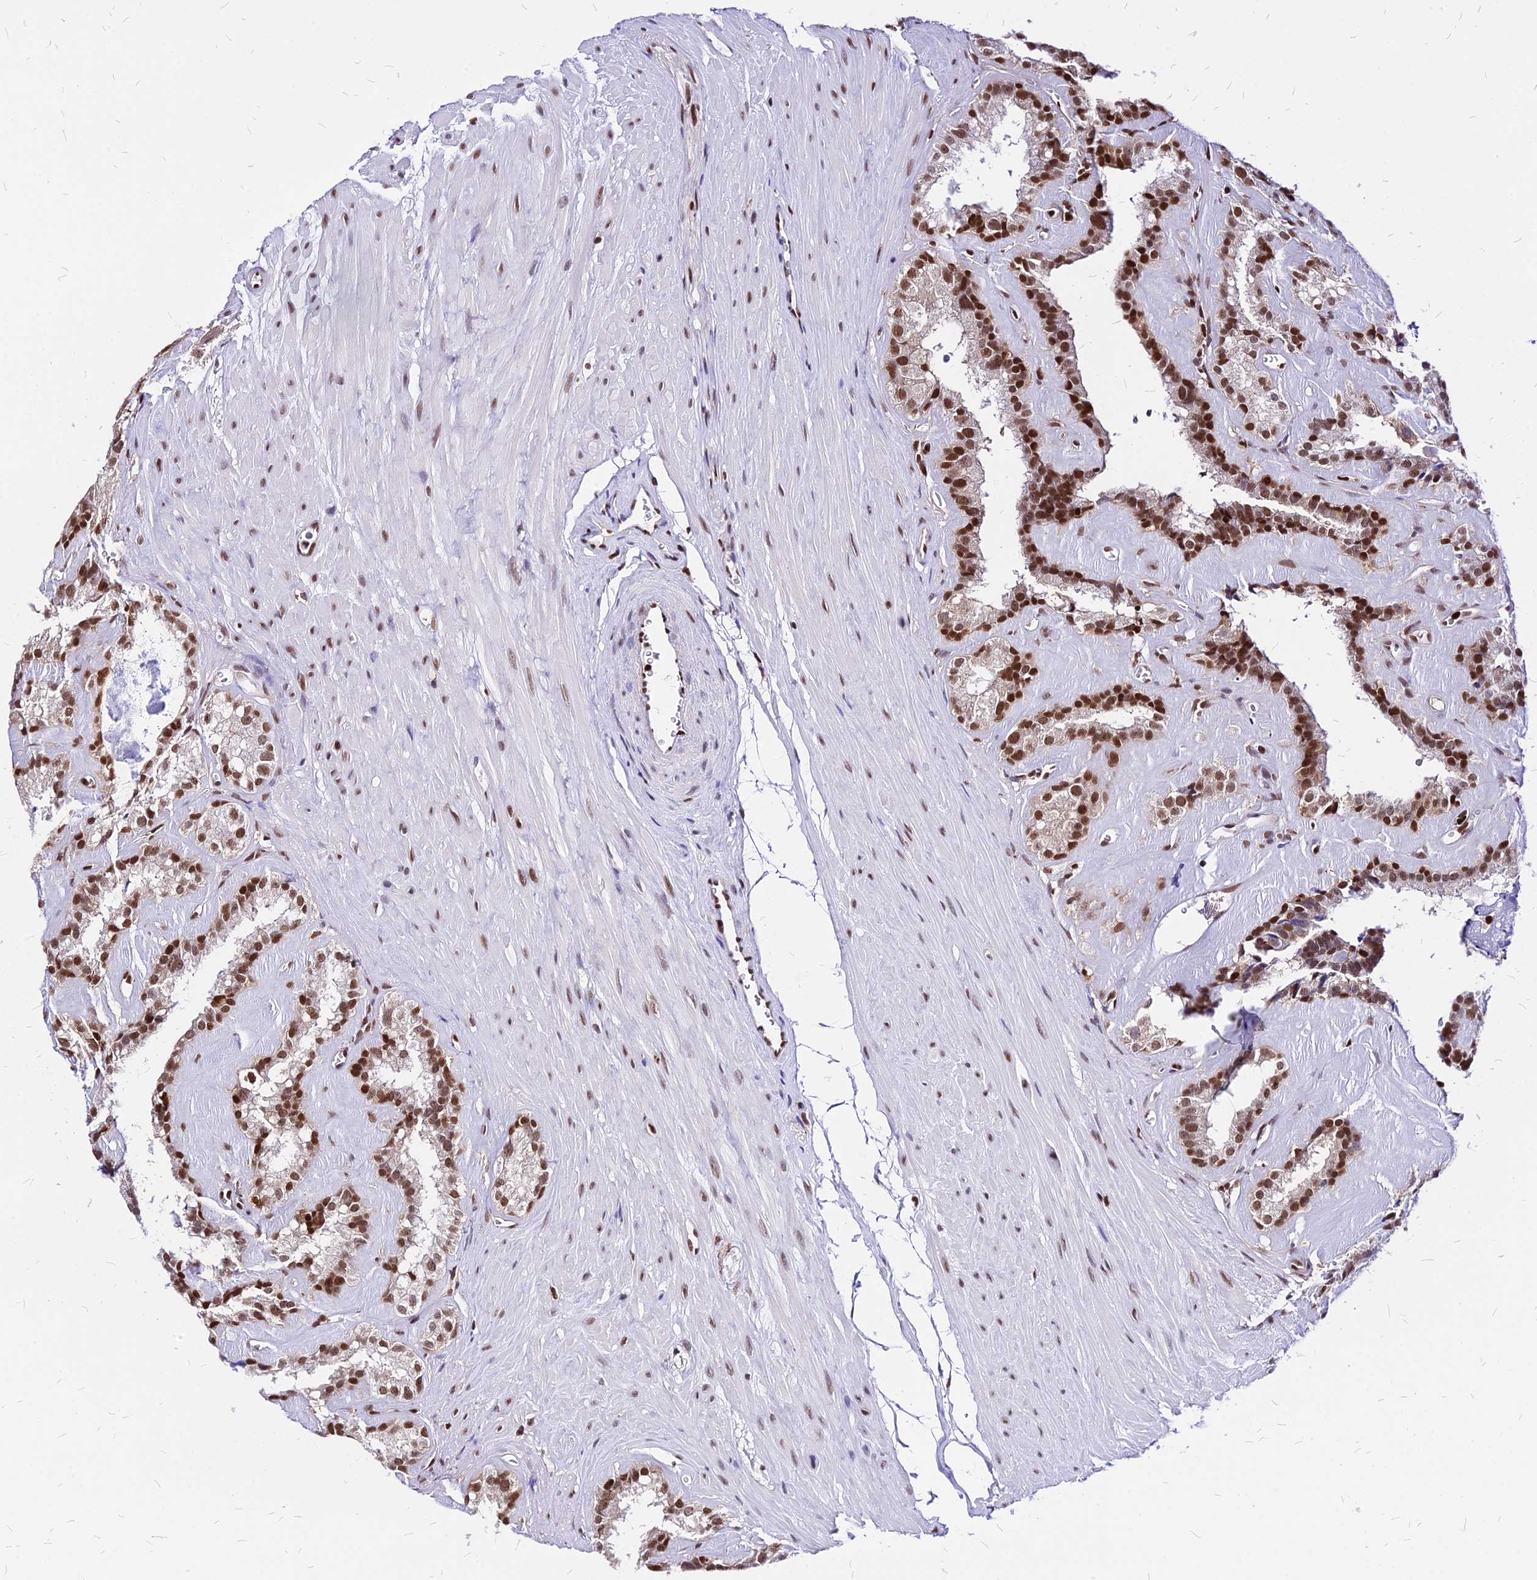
{"staining": {"intensity": "moderate", "quantity": ">75%", "location": "nuclear"}, "tissue": "seminal vesicle", "cell_type": "Glandular cells", "image_type": "normal", "snomed": [{"axis": "morphology", "description": "Normal tissue, NOS"}, {"axis": "topography", "description": "Prostate"}, {"axis": "topography", "description": "Seminal veicle"}], "caption": "Unremarkable seminal vesicle demonstrates moderate nuclear staining in approximately >75% of glandular cells.", "gene": "PAXX", "patient": {"sex": "male", "age": 59}}